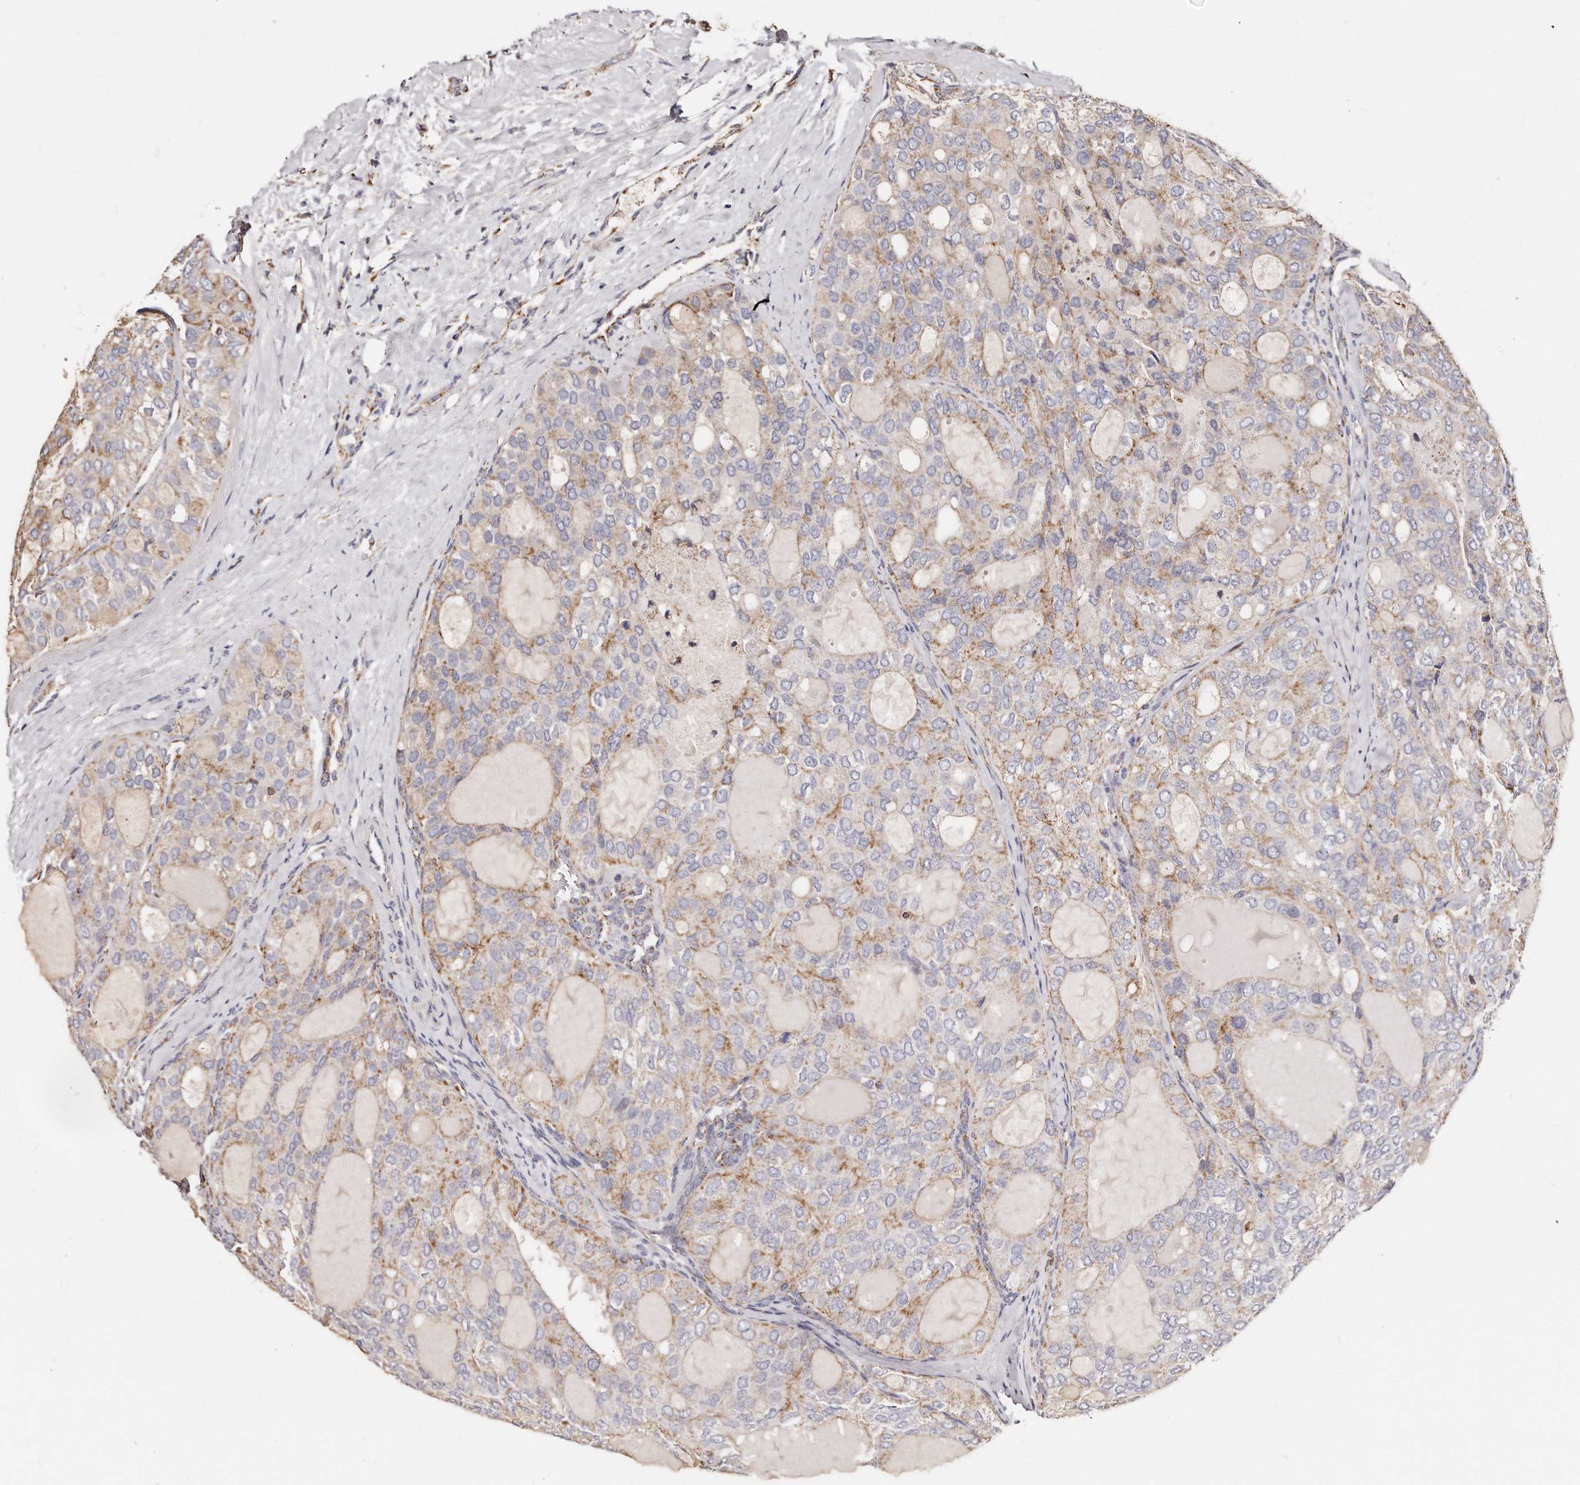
{"staining": {"intensity": "moderate", "quantity": "25%-75%", "location": "cytoplasmic/membranous"}, "tissue": "thyroid cancer", "cell_type": "Tumor cells", "image_type": "cancer", "snomed": [{"axis": "morphology", "description": "Follicular adenoma carcinoma, NOS"}, {"axis": "topography", "description": "Thyroid gland"}], "caption": "Human thyroid cancer (follicular adenoma carcinoma) stained with a brown dye demonstrates moderate cytoplasmic/membranous positive staining in approximately 25%-75% of tumor cells.", "gene": "RTKN", "patient": {"sex": "male", "age": 75}}